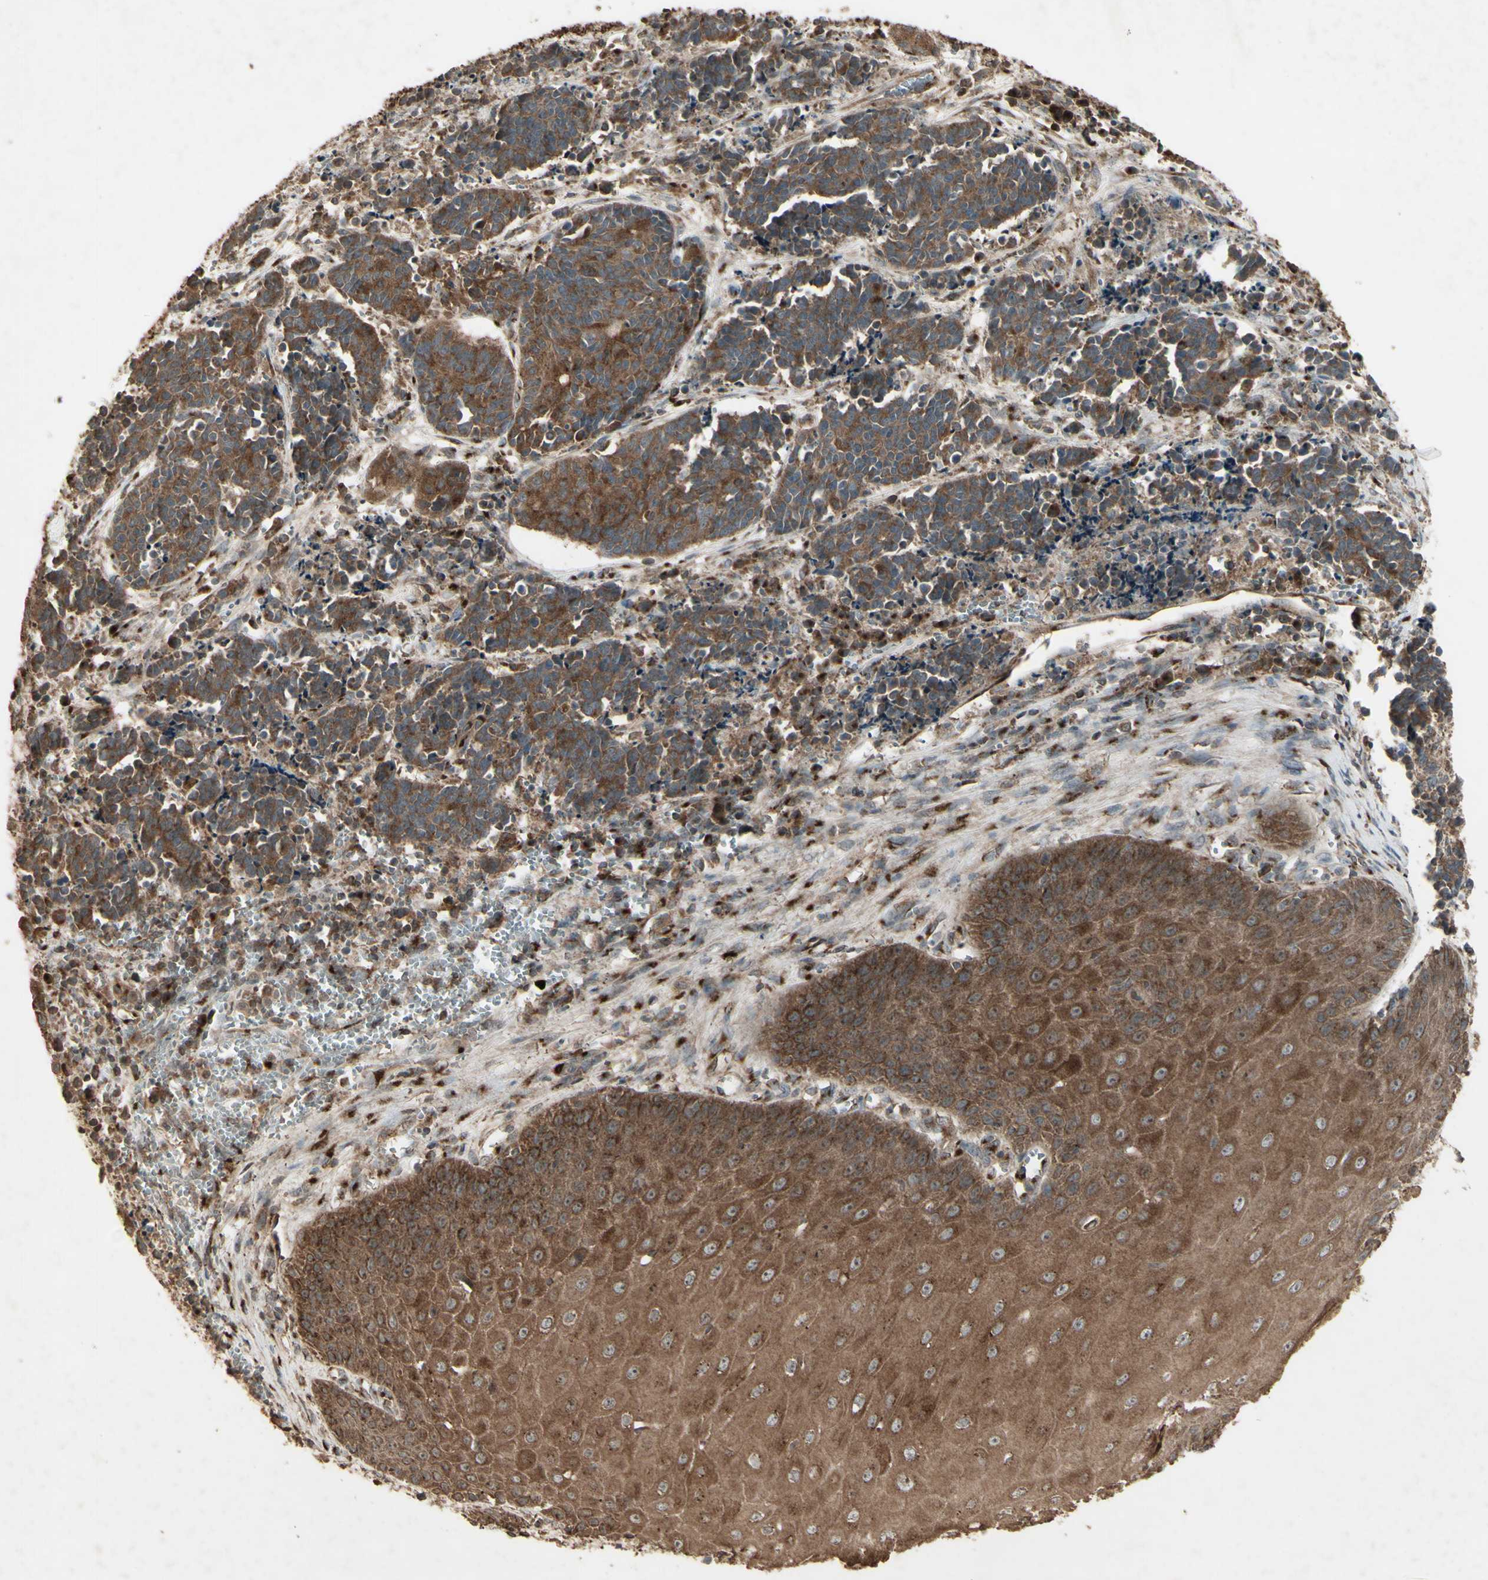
{"staining": {"intensity": "moderate", "quantity": ">75%", "location": "cytoplasmic/membranous"}, "tissue": "cervical cancer", "cell_type": "Tumor cells", "image_type": "cancer", "snomed": [{"axis": "morphology", "description": "Squamous cell carcinoma, NOS"}, {"axis": "topography", "description": "Cervix"}], "caption": "Immunohistochemistry (IHC) micrograph of human cervical cancer (squamous cell carcinoma) stained for a protein (brown), which demonstrates medium levels of moderate cytoplasmic/membranous expression in about >75% of tumor cells.", "gene": "AP1G1", "patient": {"sex": "female", "age": 35}}